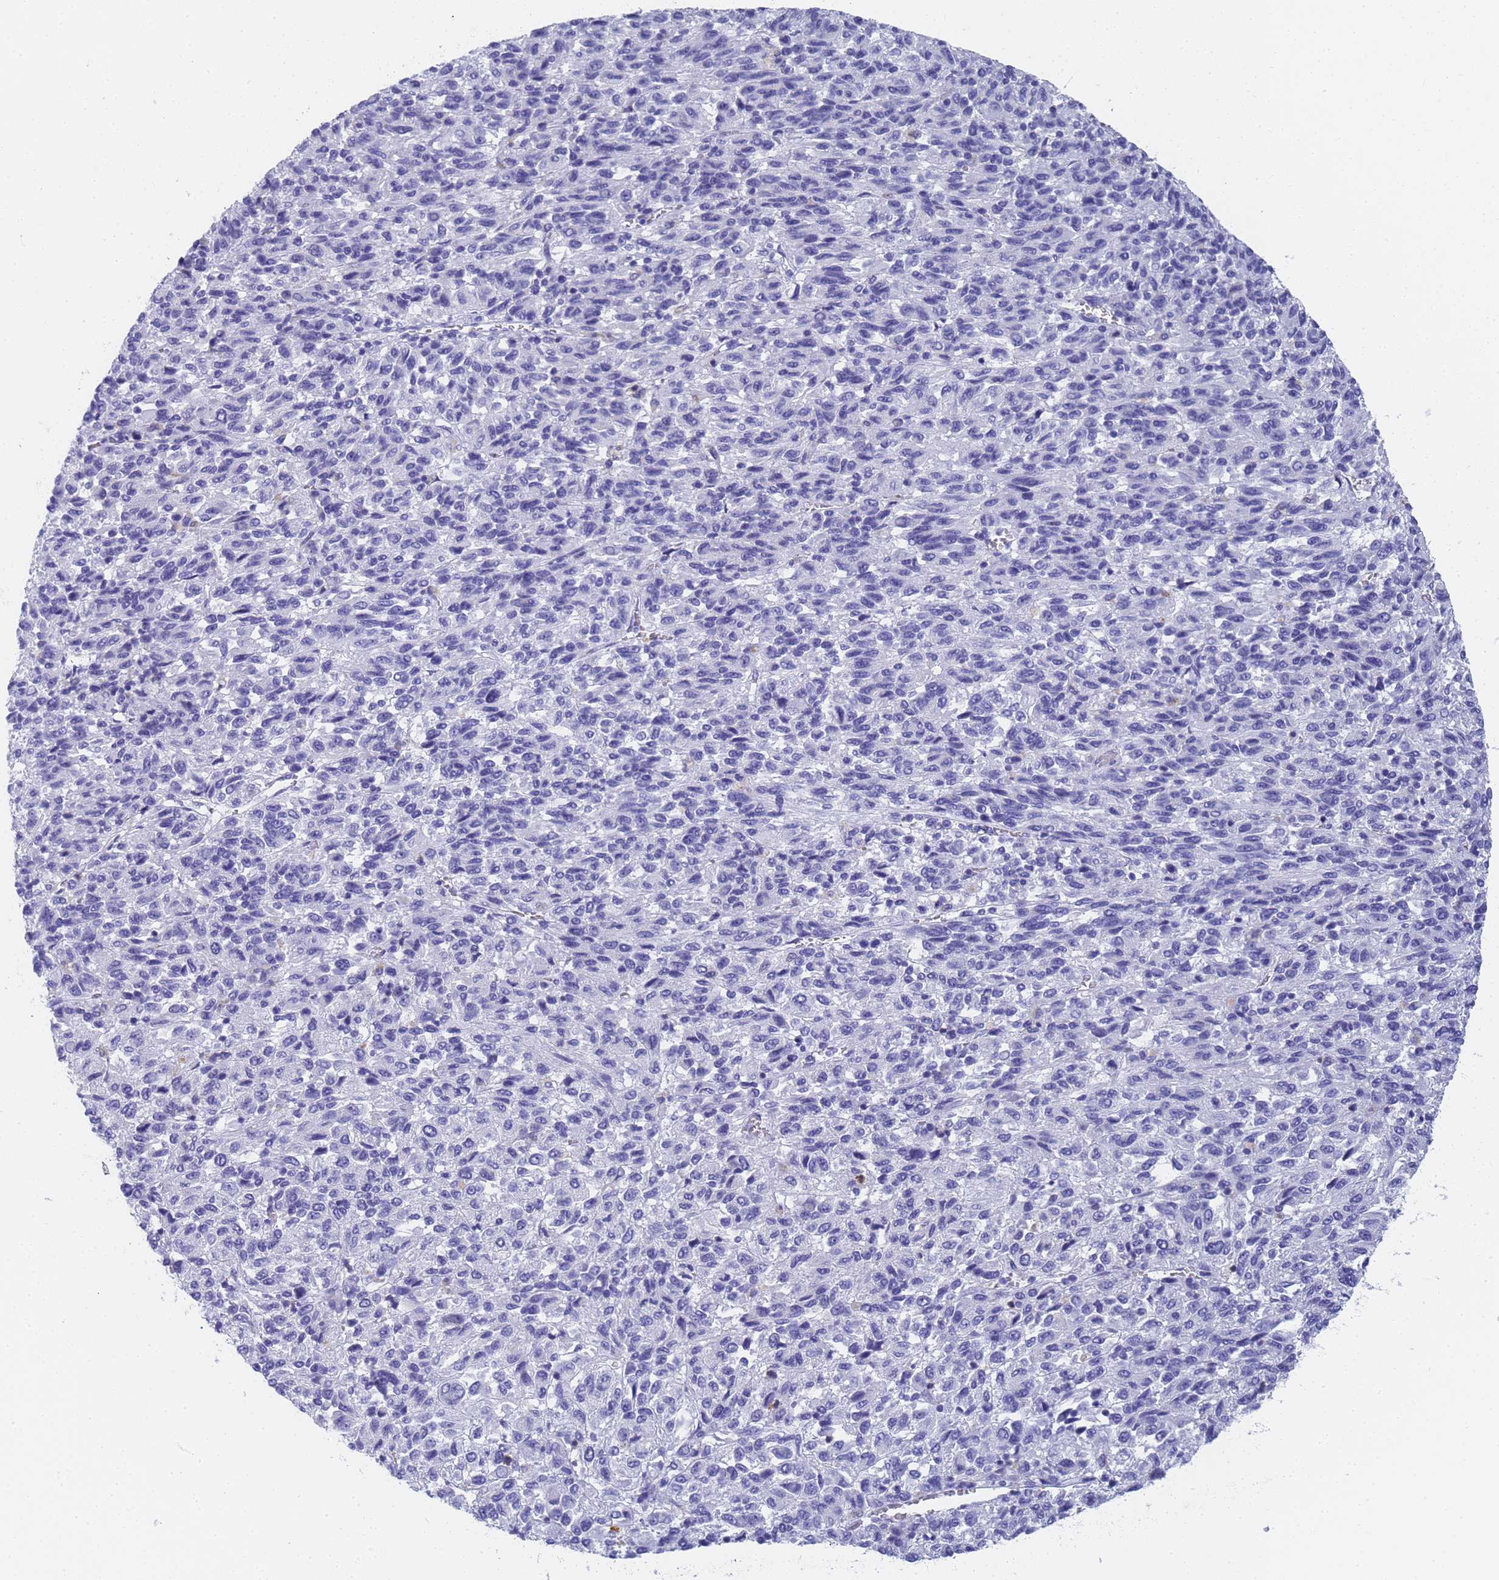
{"staining": {"intensity": "negative", "quantity": "none", "location": "none"}, "tissue": "melanoma", "cell_type": "Tumor cells", "image_type": "cancer", "snomed": [{"axis": "morphology", "description": "Malignant melanoma, Metastatic site"}, {"axis": "topography", "description": "Lung"}], "caption": "Tumor cells are negative for brown protein staining in malignant melanoma (metastatic site). Brightfield microscopy of immunohistochemistry stained with DAB (brown) and hematoxylin (blue), captured at high magnification.", "gene": "STATH", "patient": {"sex": "male", "age": 64}}